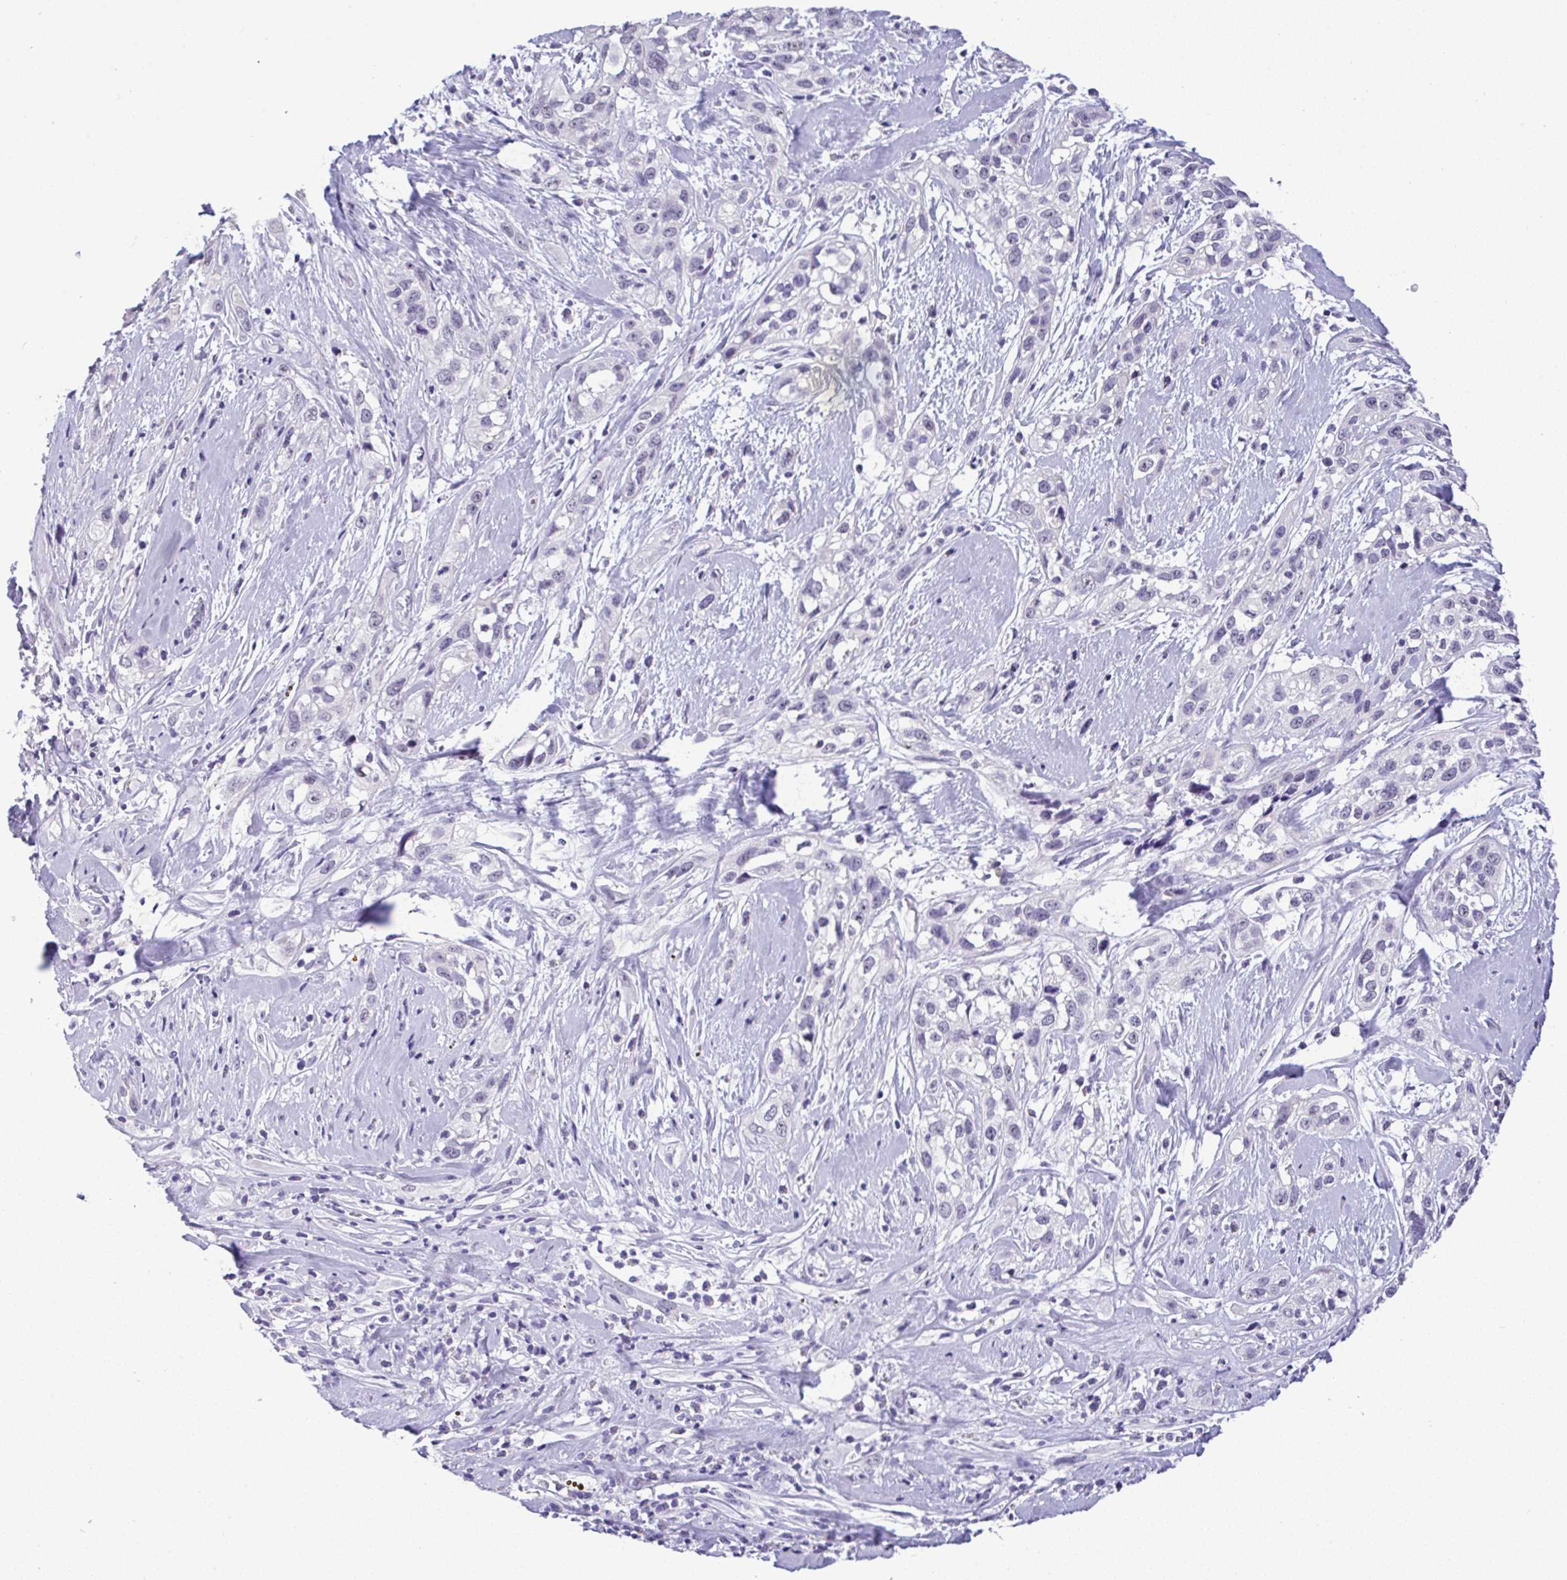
{"staining": {"intensity": "negative", "quantity": "none", "location": "none"}, "tissue": "skin cancer", "cell_type": "Tumor cells", "image_type": "cancer", "snomed": [{"axis": "morphology", "description": "Squamous cell carcinoma, NOS"}, {"axis": "topography", "description": "Skin"}], "caption": "Photomicrograph shows no protein expression in tumor cells of squamous cell carcinoma (skin) tissue.", "gene": "YBX2", "patient": {"sex": "male", "age": 82}}